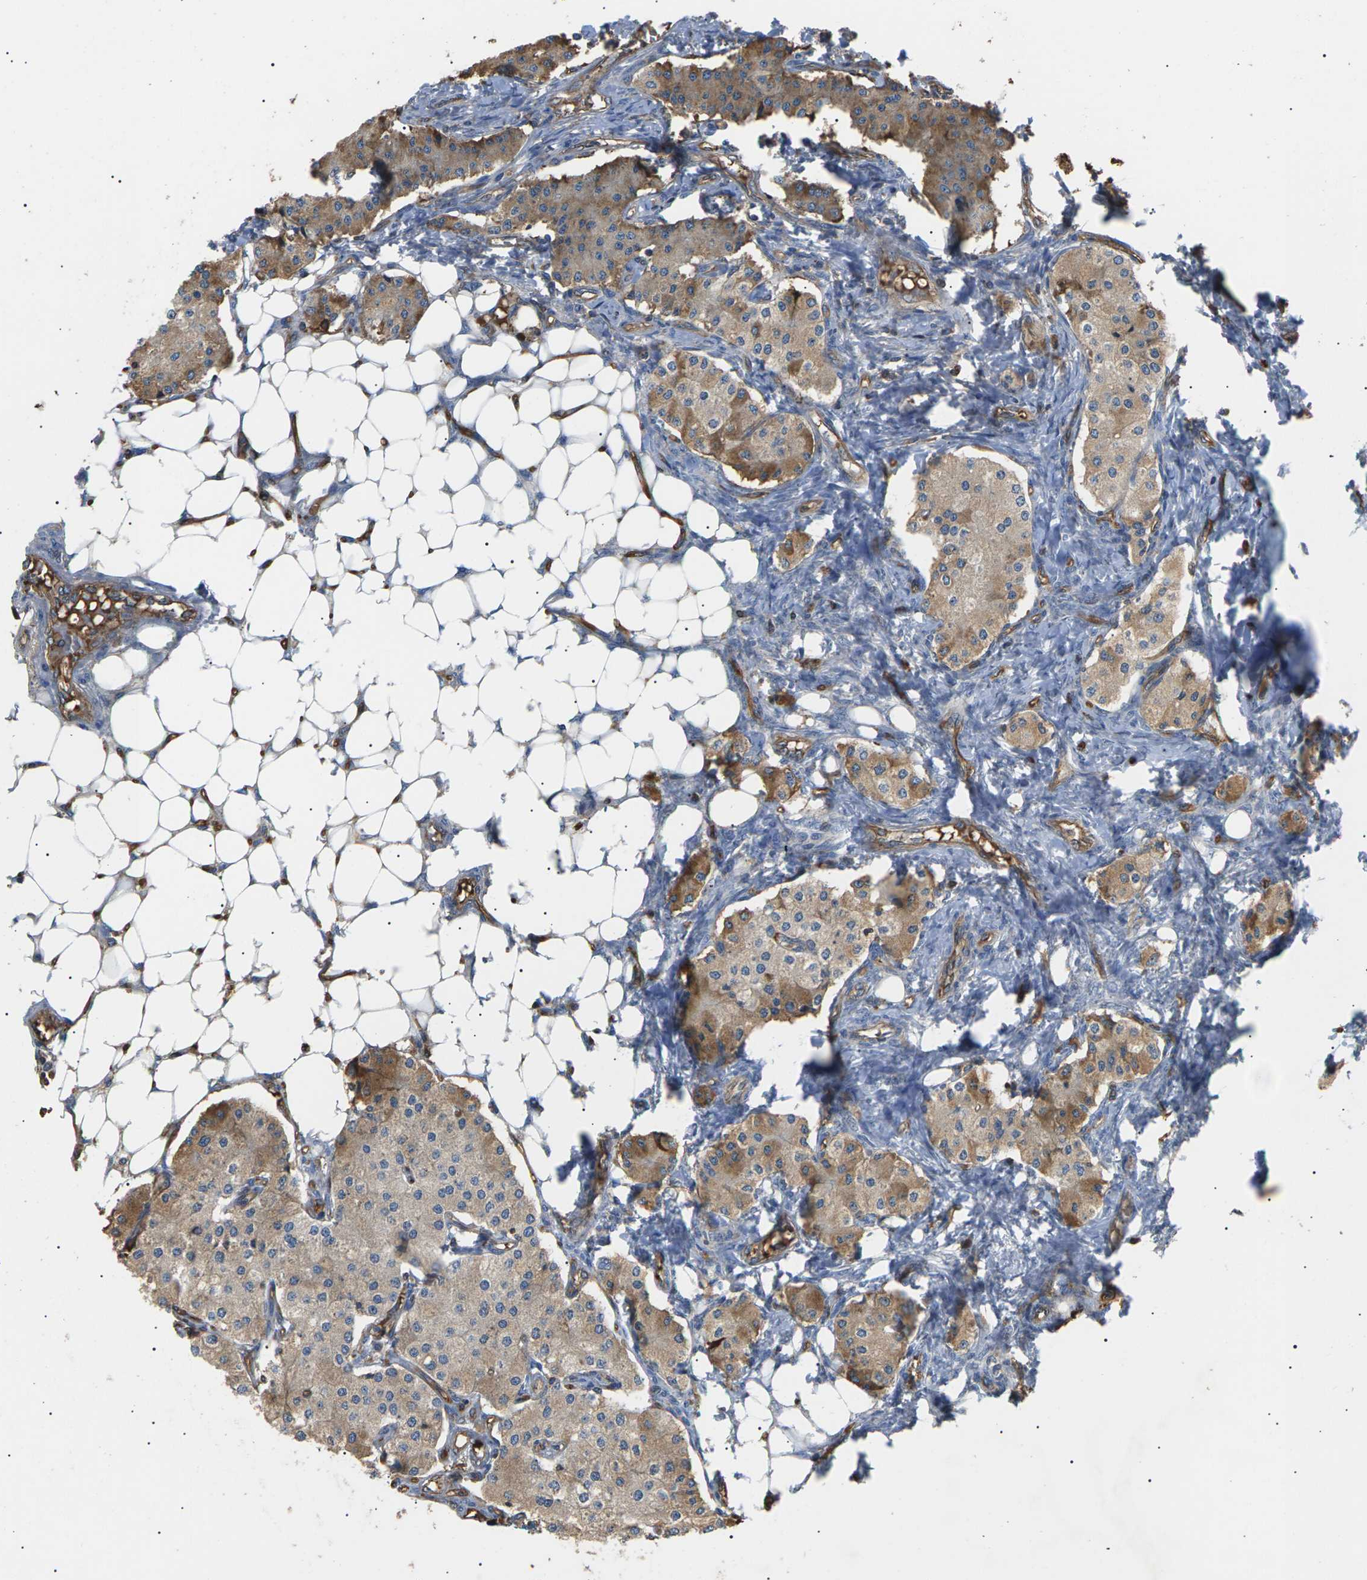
{"staining": {"intensity": "moderate", "quantity": "25%-75%", "location": "cytoplasmic/membranous"}, "tissue": "carcinoid", "cell_type": "Tumor cells", "image_type": "cancer", "snomed": [{"axis": "morphology", "description": "Carcinoid, malignant, NOS"}, {"axis": "topography", "description": "Colon"}], "caption": "Moderate cytoplasmic/membranous protein expression is present in about 25%-75% of tumor cells in malignant carcinoid.", "gene": "TMTC4", "patient": {"sex": "female", "age": 52}}